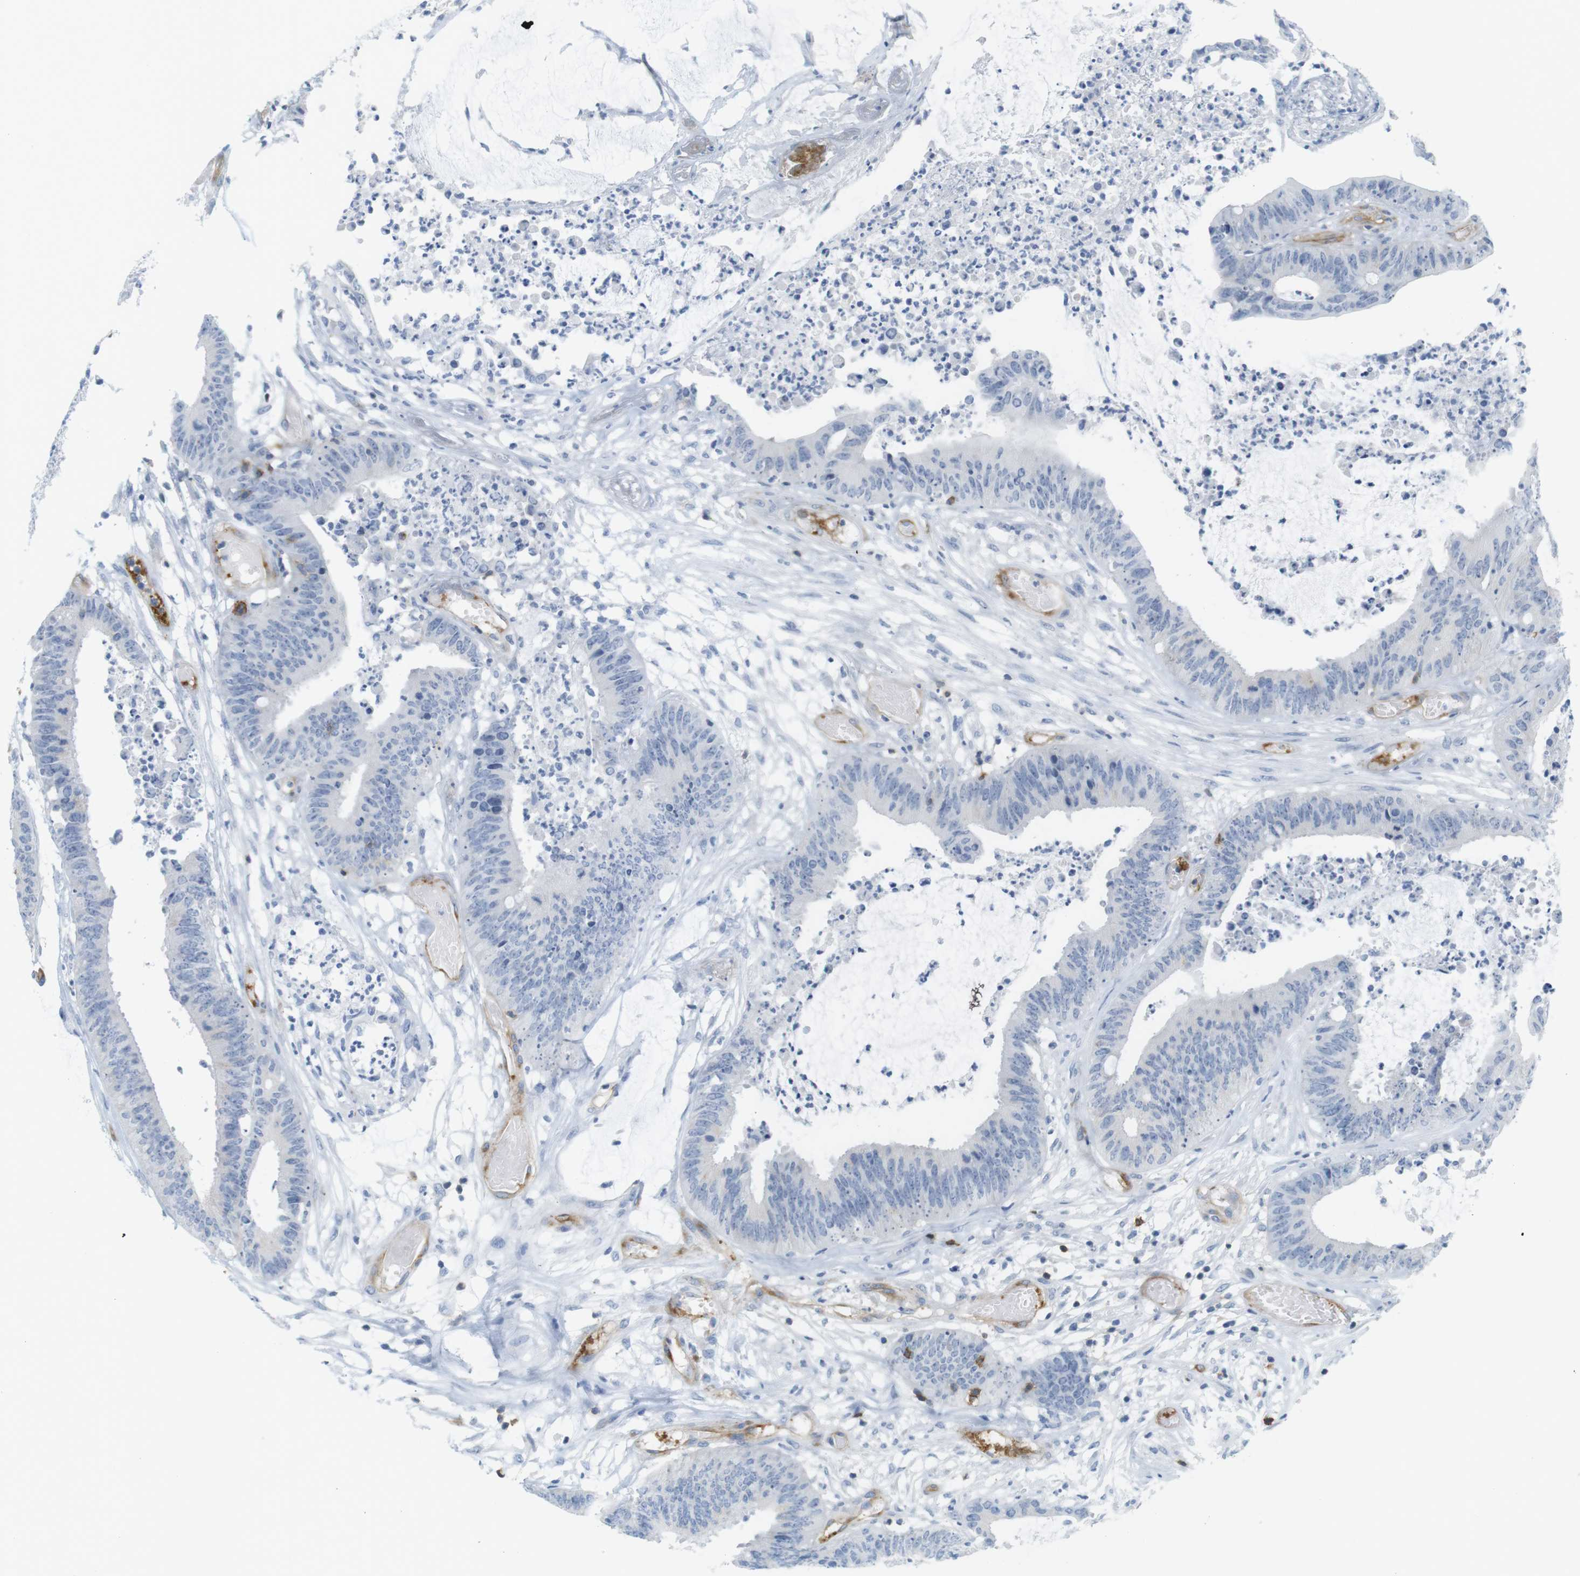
{"staining": {"intensity": "negative", "quantity": "none", "location": "none"}, "tissue": "colorectal cancer", "cell_type": "Tumor cells", "image_type": "cancer", "snomed": [{"axis": "morphology", "description": "Adenocarcinoma, NOS"}, {"axis": "topography", "description": "Rectum"}], "caption": "The immunohistochemistry (IHC) photomicrograph has no significant expression in tumor cells of colorectal cancer (adenocarcinoma) tissue. (Brightfield microscopy of DAB (3,3'-diaminobenzidine) immunohistochemistry at high magnification).", "gene": "F2R", "patient": {"sex": "female", "age": 66}}